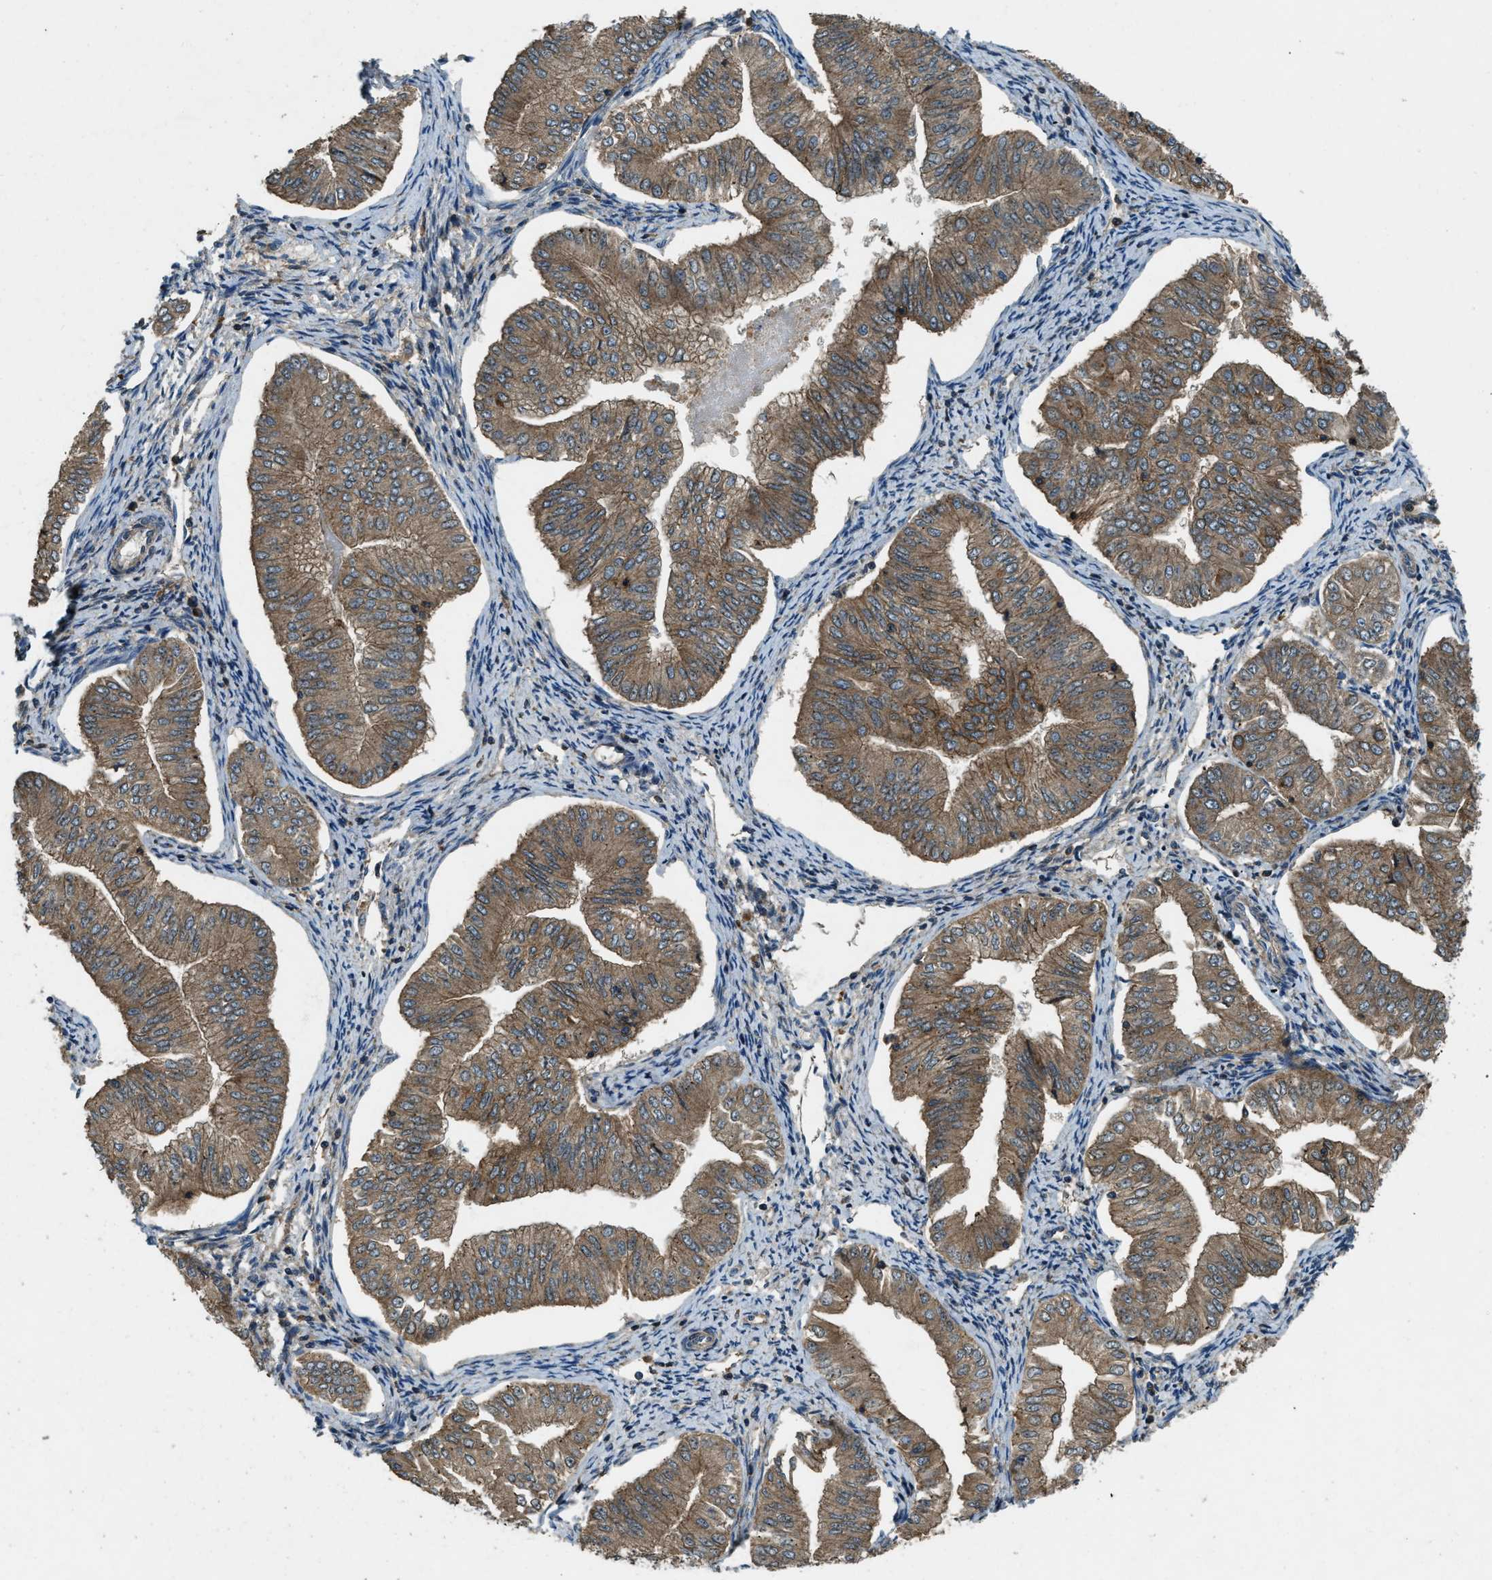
{"staining": {"intensity": "moderate", "quantity": ">75%", "location": "cytoplasmic/membranous"}, "tissue": "endometrial cancer", "cell_type": "Tumor cells", "image_type": "cancer", "snomed": [{"axis": "morphology", "description": "Normal tissue, NOS"}, {"axis": "morphology", "description": "Adenocarcinoma, NOS"}, {"axis": "topography", "description": "Endometrium"}], "caption": "Tumor cells demonstrate moderate cytoplasmic/membranous positivity in approximately >75% of cells in adenocarcinoma (endometrial).", "gene": "ATP8B1", "patient": {"sex": "female", "age": 53}}